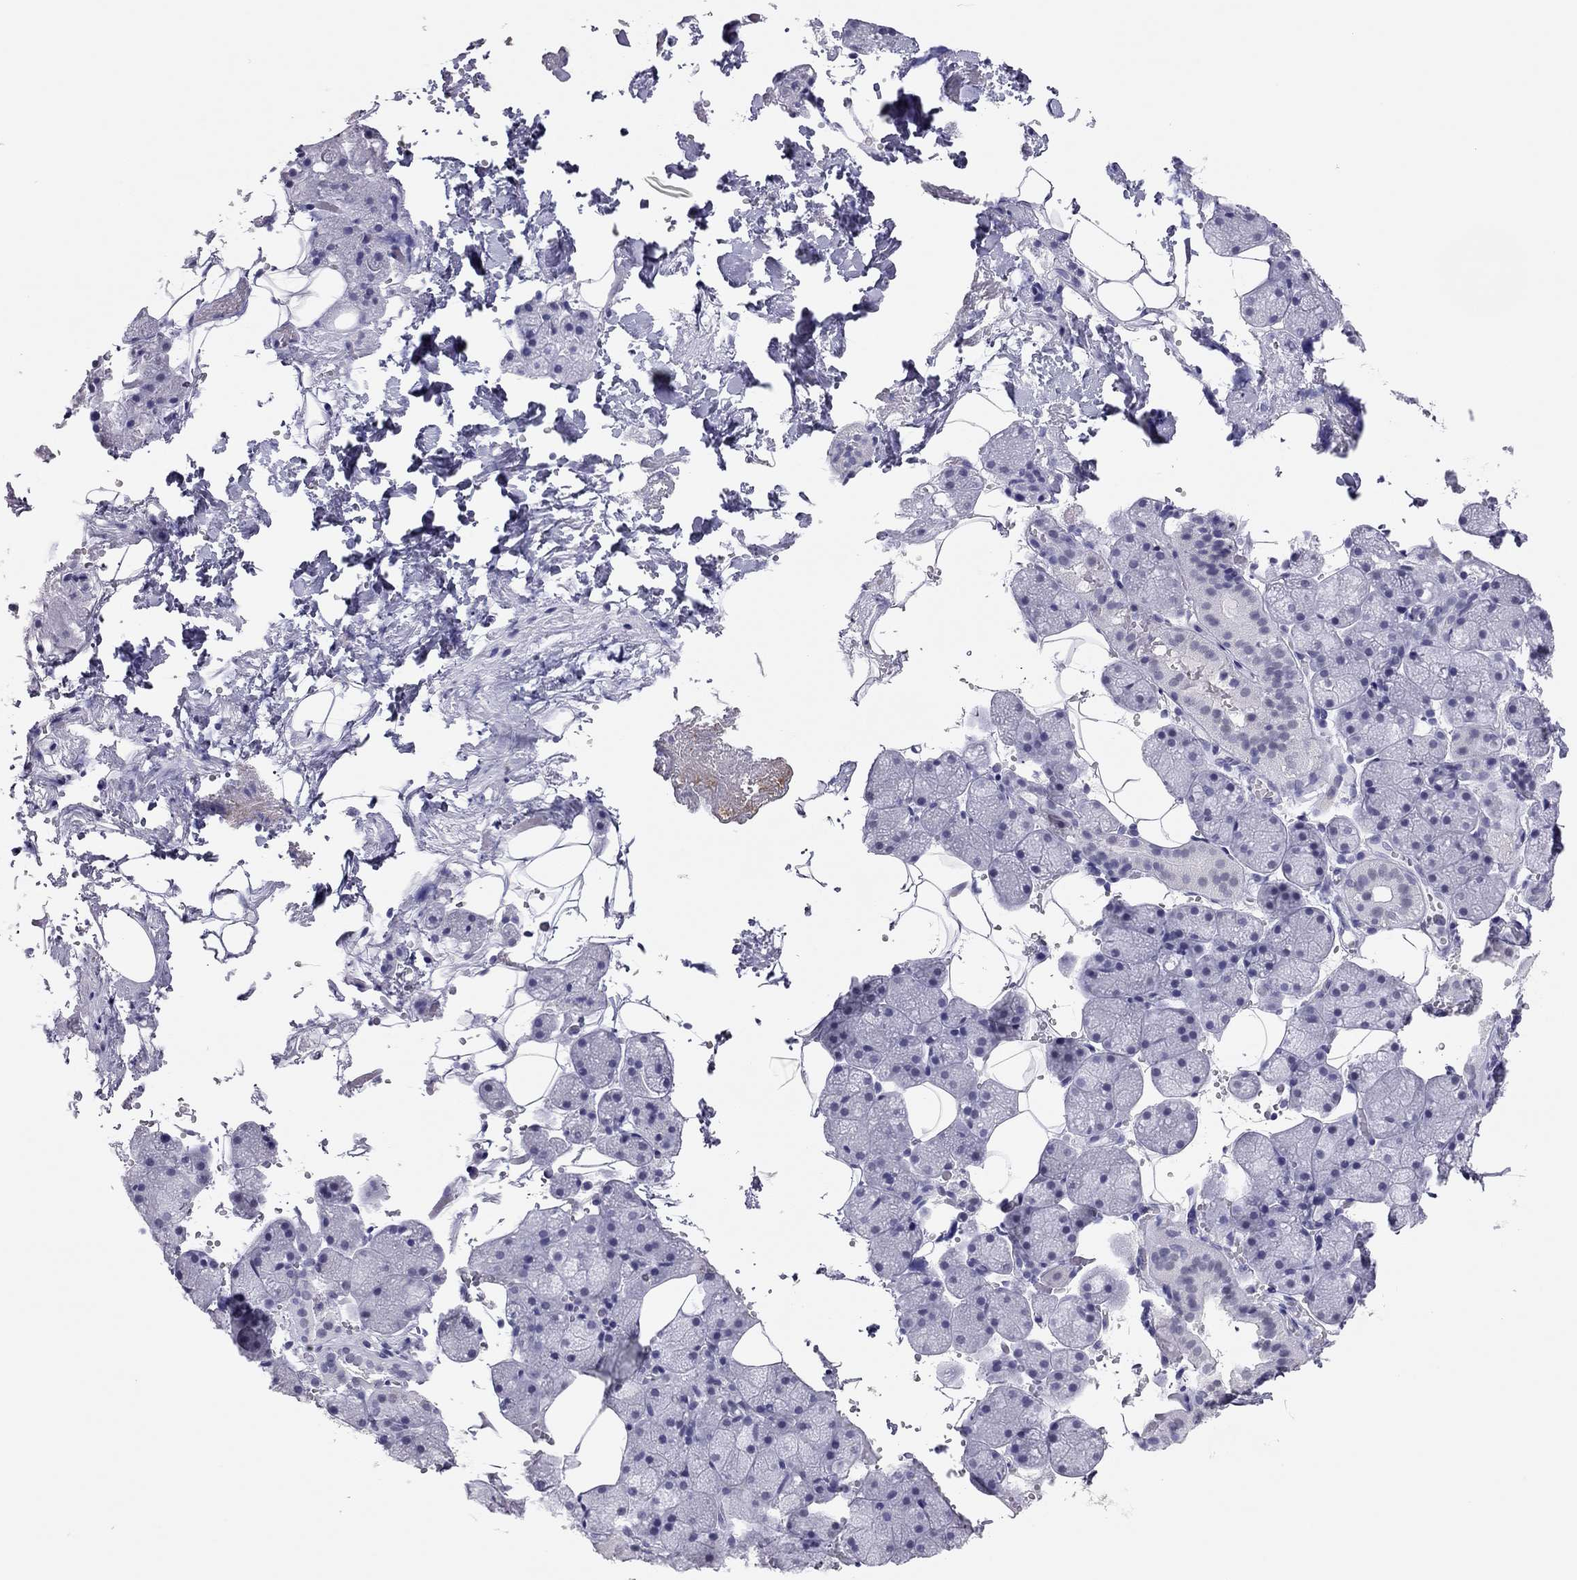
{"staining": {"intensity": "negative", "quantity": "none", "location": "none"}, "tissue": "salivary gland", "cell_type": "Glandular cells", "image_type": "normal", "snomed": [{"axis": "morphology", "description": "Normal tissue, NOS"}, {"axis": "topography", "description": "Salivary gland"}], "caption": "Normal salivary gland was stained to show a protein in brown. There is no significant staining in glandular cells.", "gene": "PHOX2A", "patient": {"sex": "male", "age": 38}}